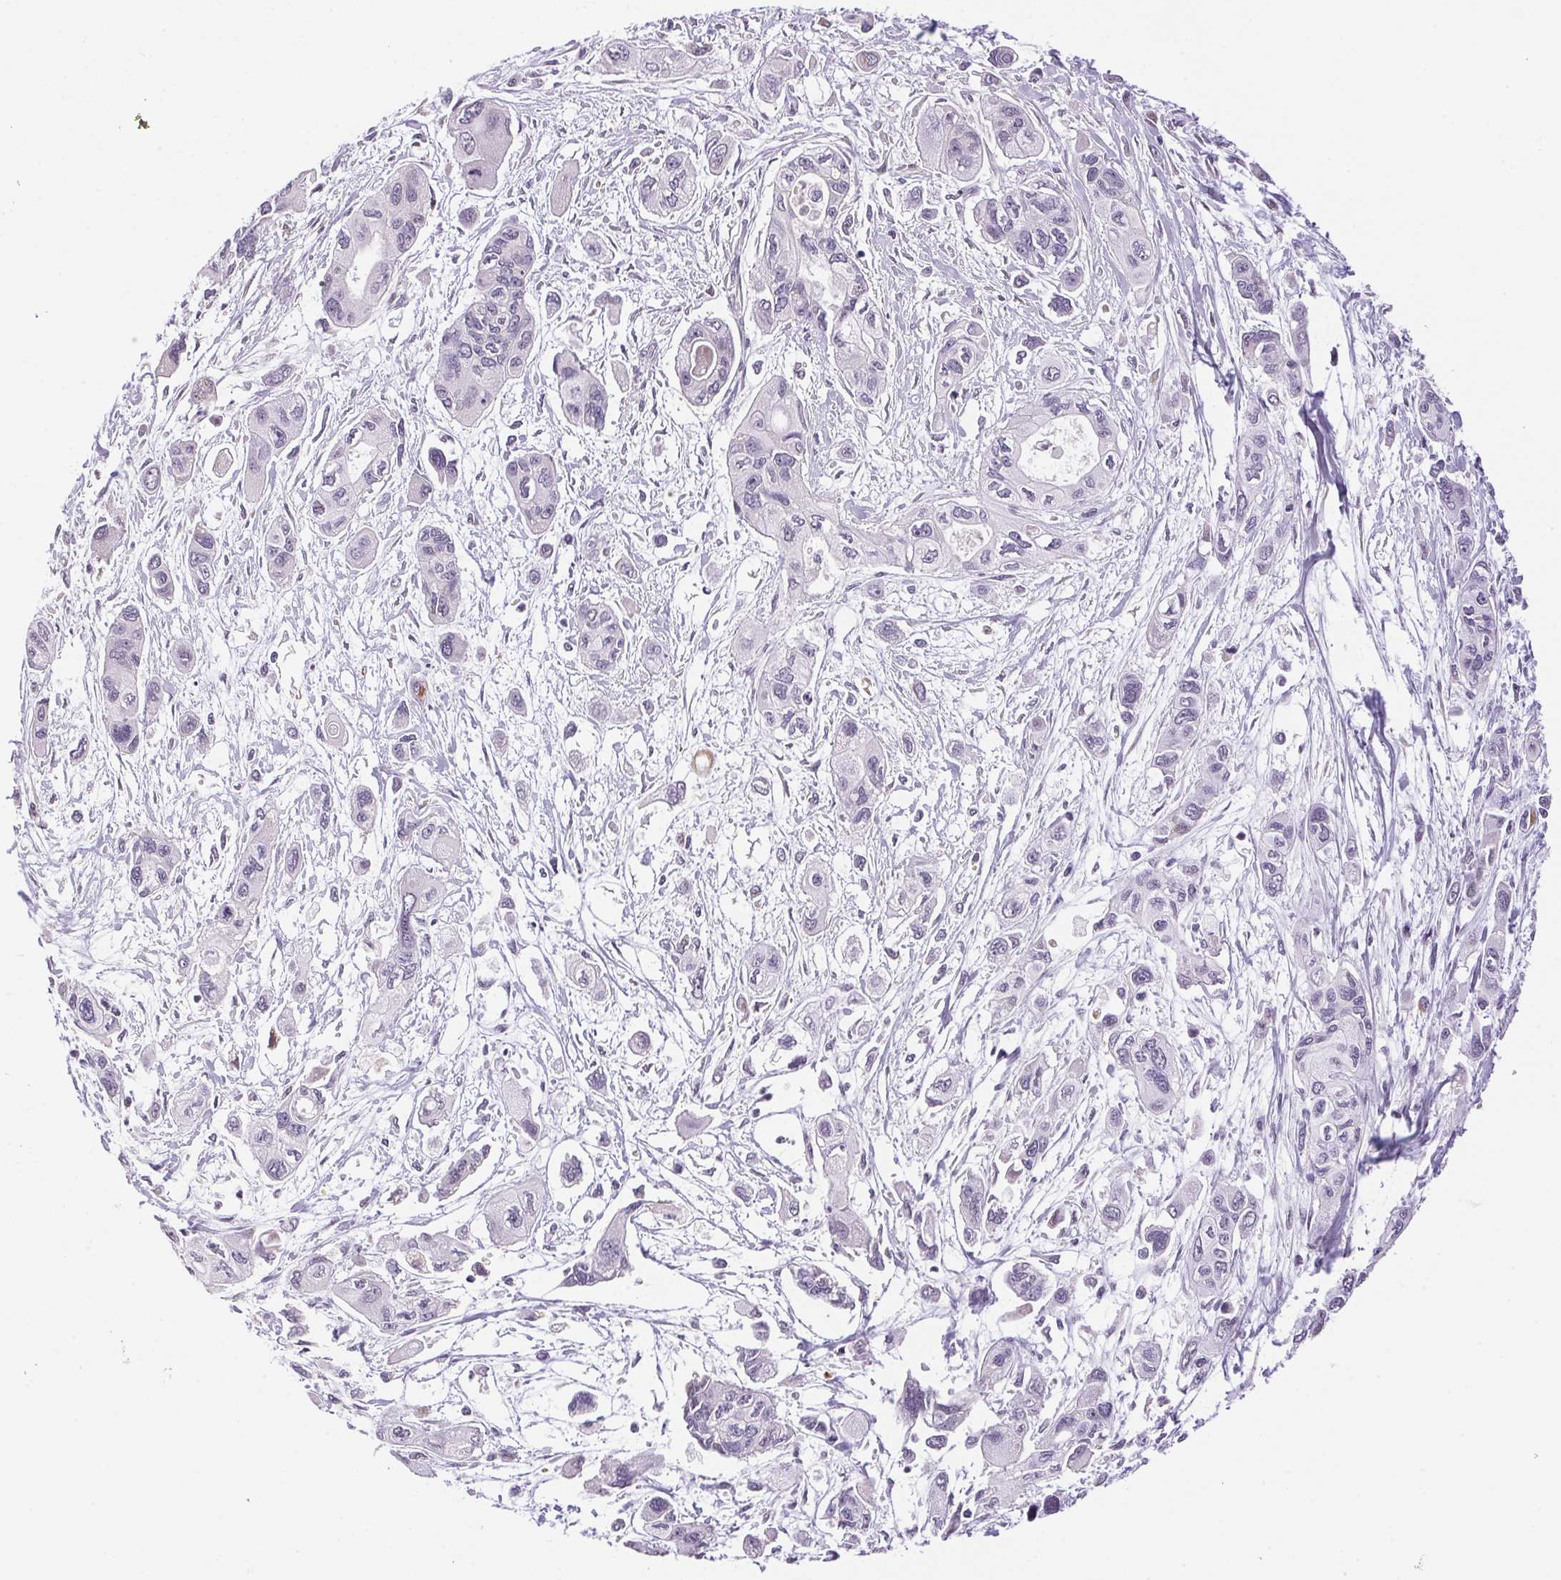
{"staining": {"intensity": "negative", "quantity": "none", "location": "none"}, "tissue": "pancreatic cancer", "cell_type": "Tumor cells", "image_type": "cancer", "snomed": [{"axis": "morphology", "description": "Adenocarcinoma, NOS"}, {"axis": "topography", "description": "Pancreas"}], "caption": "IHC image of human pancreatic cancer (adenocarcinoma) stained for a protein (brown), which shows no expression in tumor cells.", "gene": "GYG2", "patient": {"sex": "female", "age": 47}}